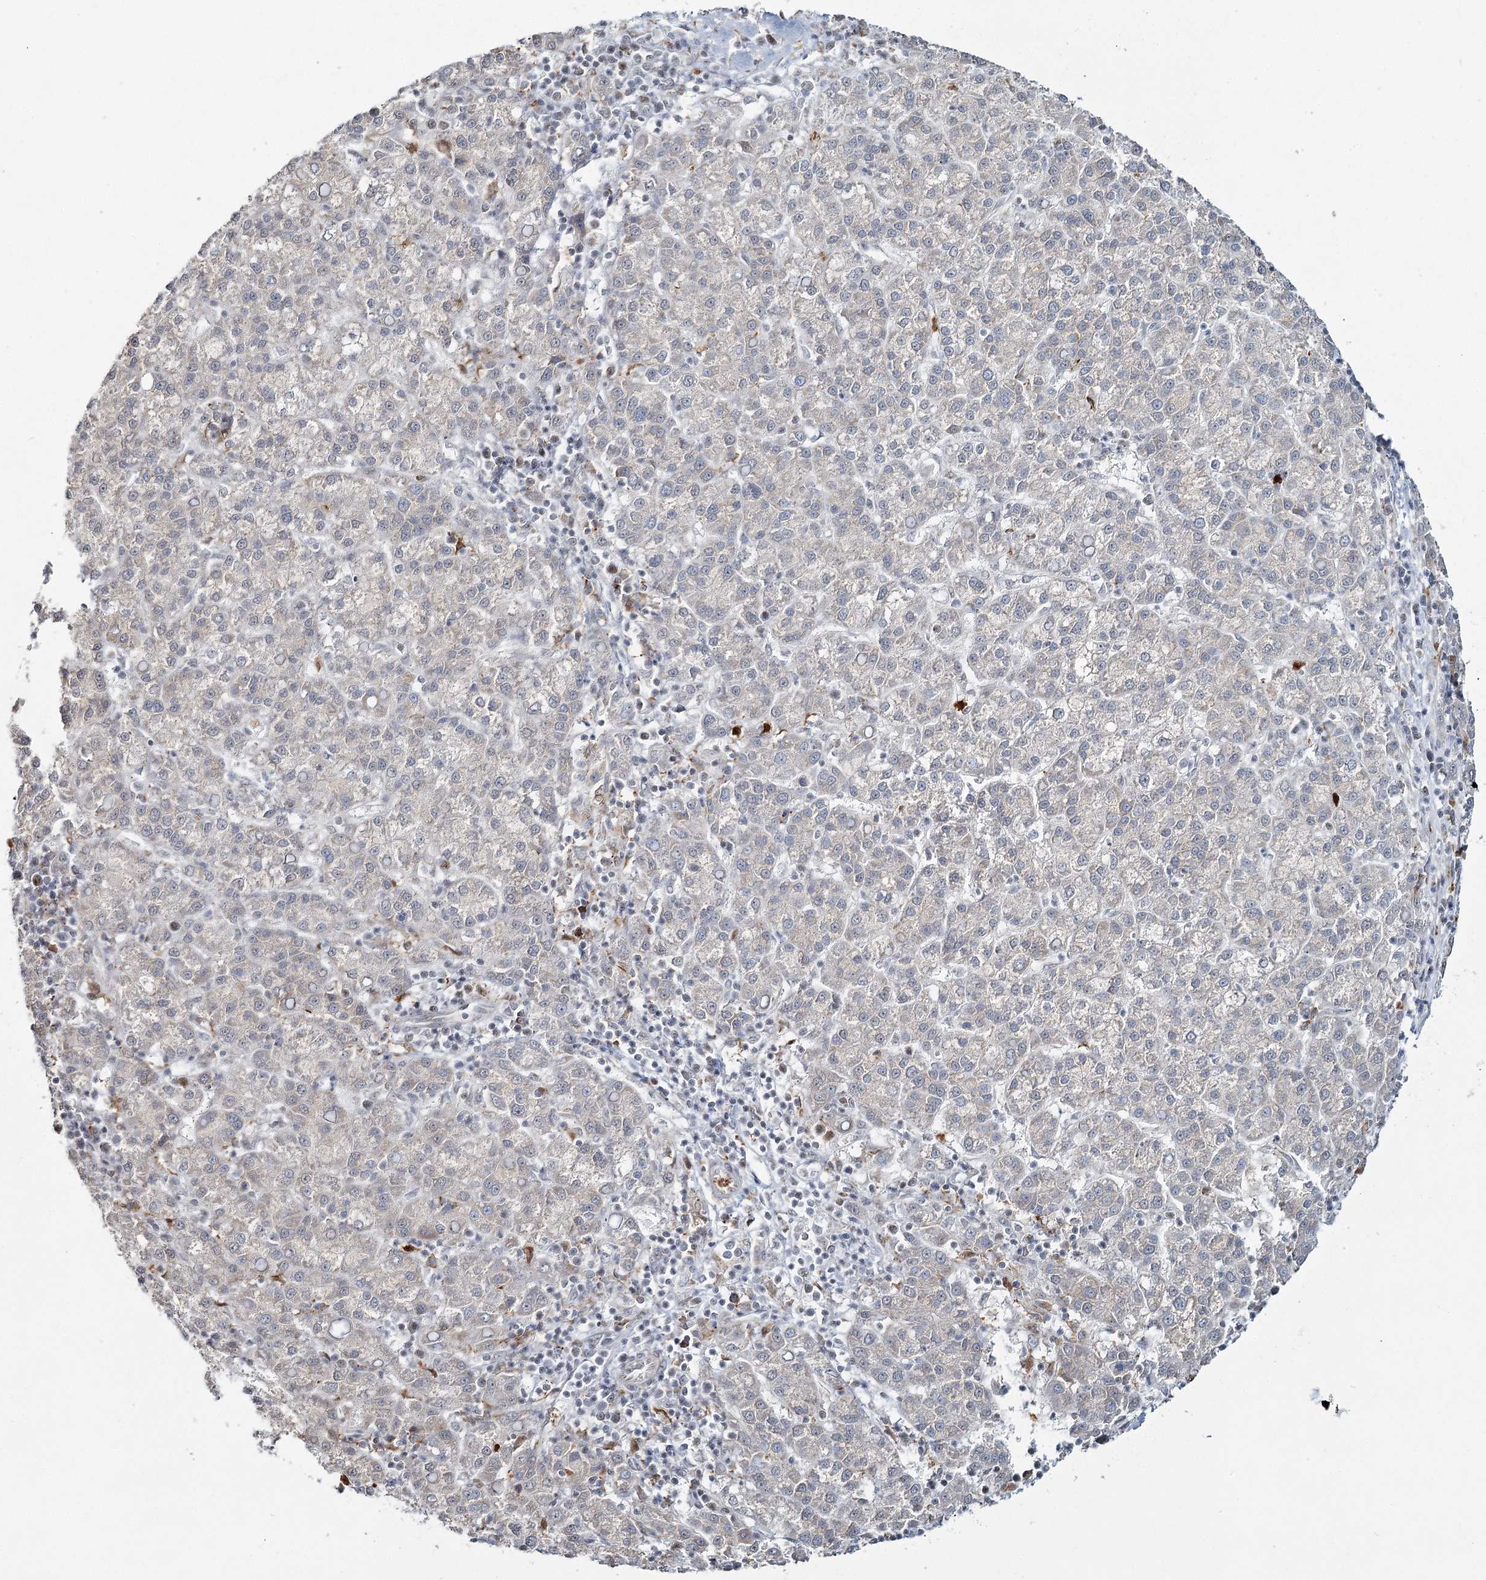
{"staining": {"intensity": "negative", "quantity": "none", "location": "none"}, "tissue": "liver cancer", "cell_type": "Tumor cells", "image_type": "cancer", "snomed": [{"axis": "morphology", "description": "Carcinoma, Hepatocellular, NOS"}, {"axis": "topography", "description": "Liver"}], "caption": "The micrograph shows no significant staining in tumor cells of liver cancer.", "gene": "ATAD1", "patient": {"sex": "female", "age": 58}}